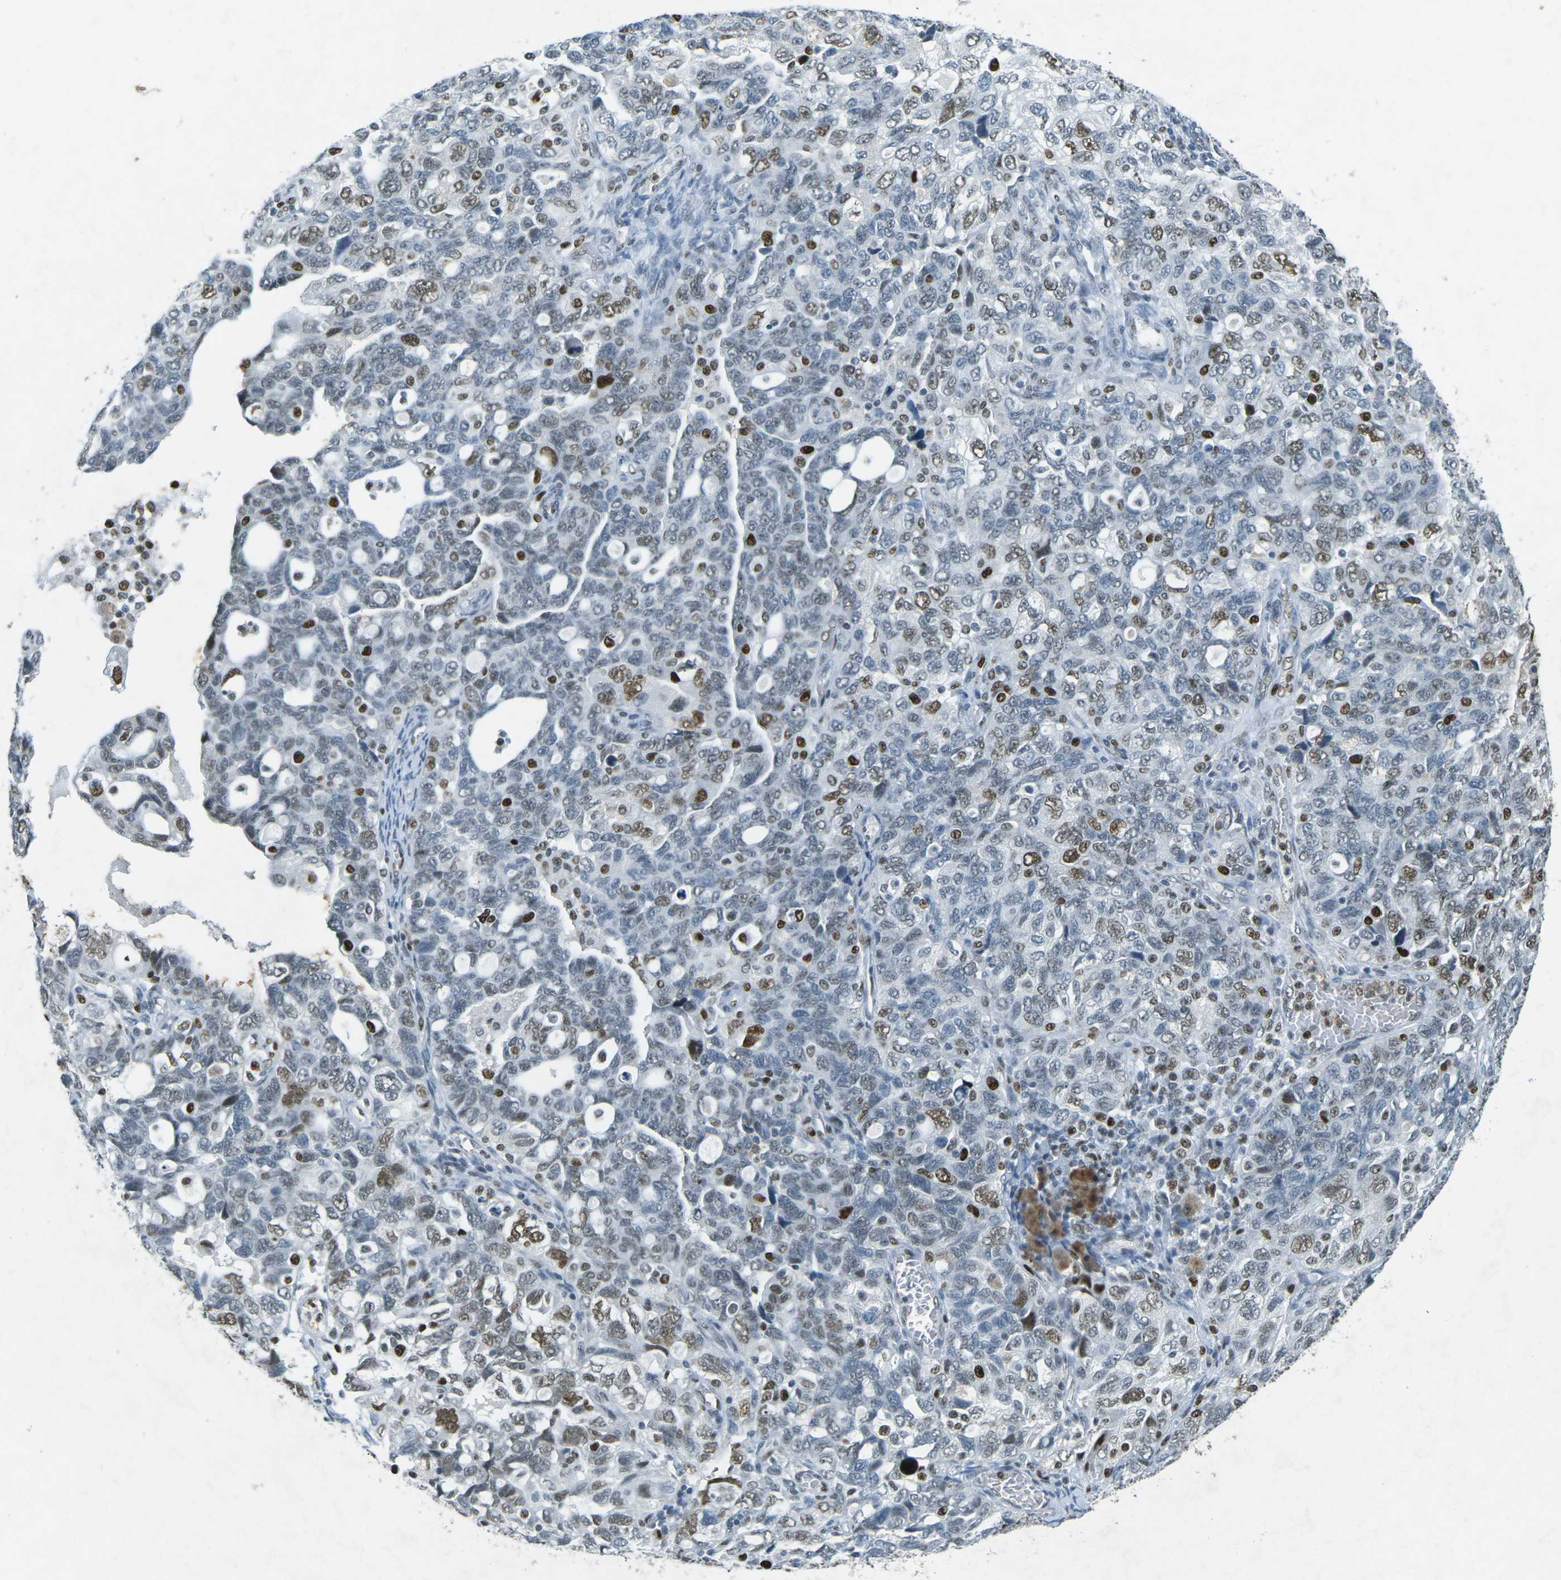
{"staining": {"intensity": "moderate", "quantity": ">75%", "location": "nuclear"}, "tissue": "ovarian cancer", "cell_type": "Tumor cells", "image_type": "cancer", "snomed": [{"axis": "morphology", "description": "Carcinoma, NOS"}, {"axis": "morphology", "description": "Cystadenocarcinoma, serous, NOS"}, {"axis": "topography", "description": "Ovary"}], "caption": "Protein positivity by immunohistochemistry (IHC) shows moderate nuclear positivity in about >75% of tumor cells in ovarian carcinoma.", "gene": "RB1", "patient": {"sex": "female", "age": 69}}